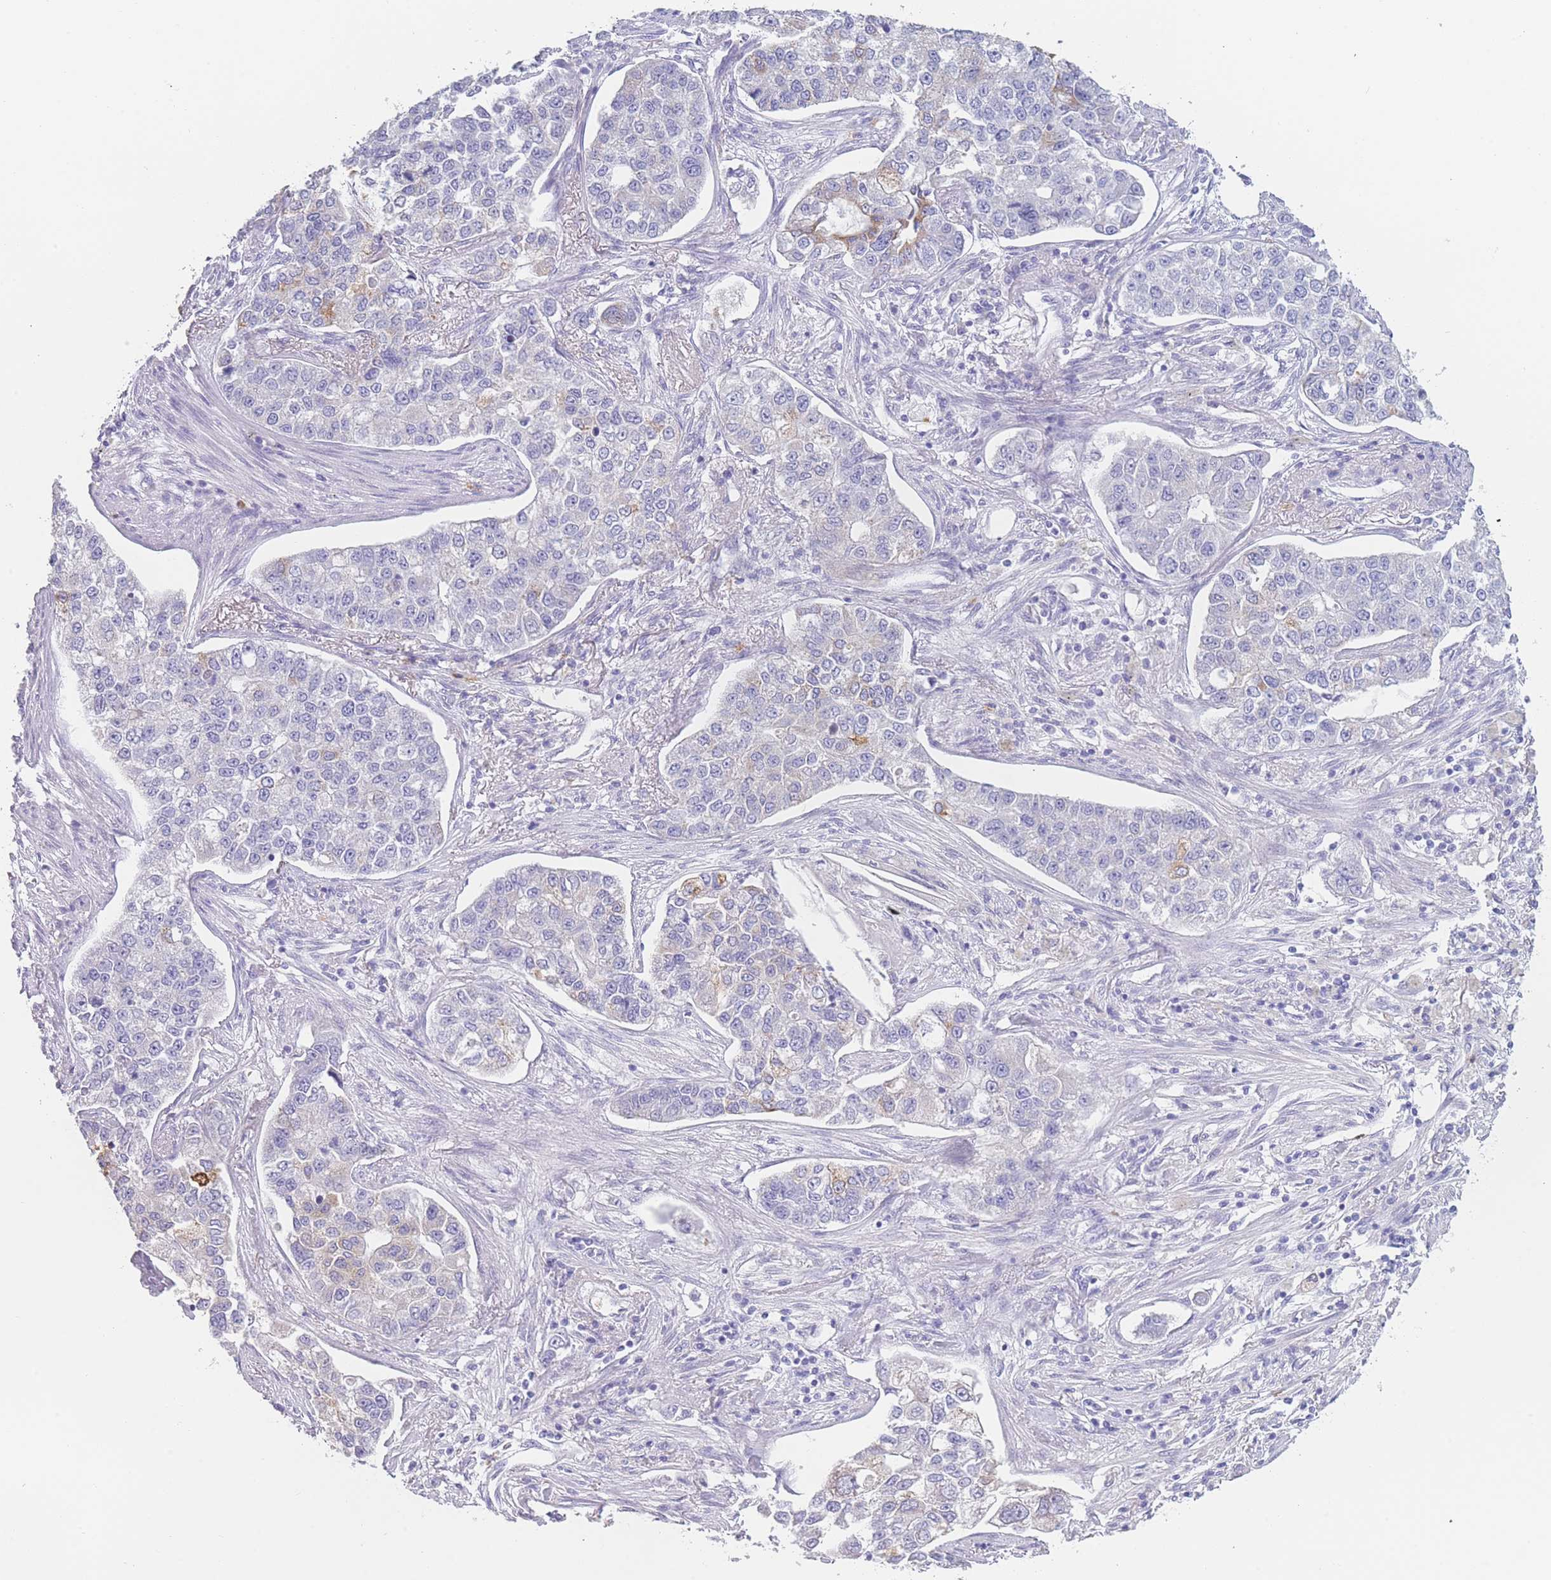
{"staining": {"intensity": "weak", "quantity": "<25%", "location": "cytoplasmic/membranous"}, "tissue": "lung cancer", "cell_type": "Tumor cells", "image_type": "cancer", "snomed": [{"axis": "morphology", "description": "Adenocarcinoma, NOS"}, {"axis": "topography", "description": "Lung"}], "caption": "This is an IHC histopathology image of human lung adenocarcinoma. There is no positivity in tumor cells.", "gene": "ZNF627", "patient": {"sex": "male", "age": 49}}